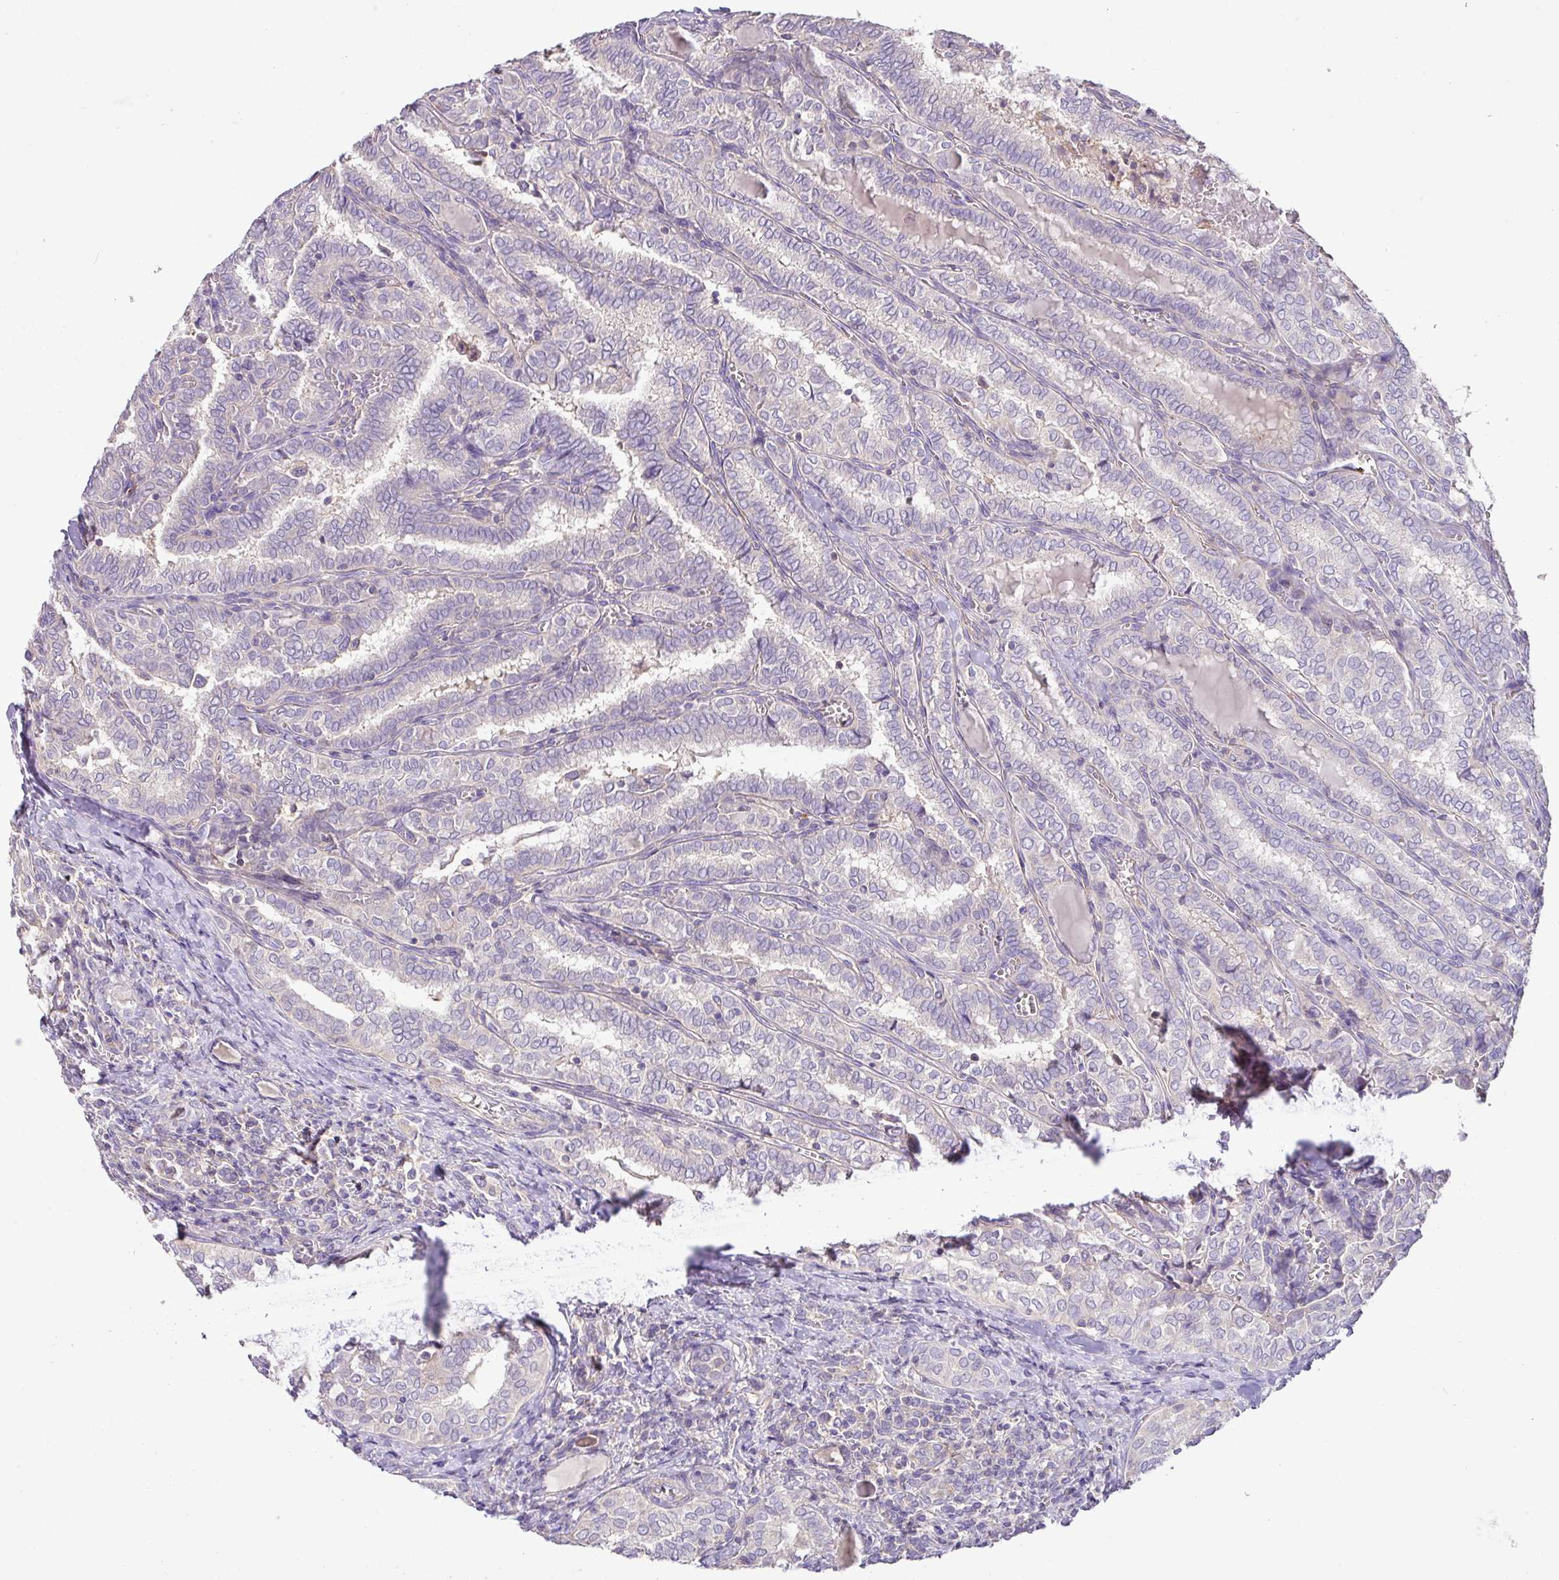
{"staining": {"intensity": "negative", "quantity": "none", "location": "none"}, "tissue": "thyroid cancer", "cell_type": "Tumor cells", "image_type": "cancer", "snomed": [{"axis": "morphology", "description": "Papillary adenocarcinoma, NOS"}, {"axis": "topography", "description": "Thyroid gland"}], "caption": "This is an IHC histopathology image of human thyroid cancer (papillary adenocarcinoma). There is no positivity in tumor cells.", "gene": "HOXC13", "patient": {"sex": "female", "age": 30}}